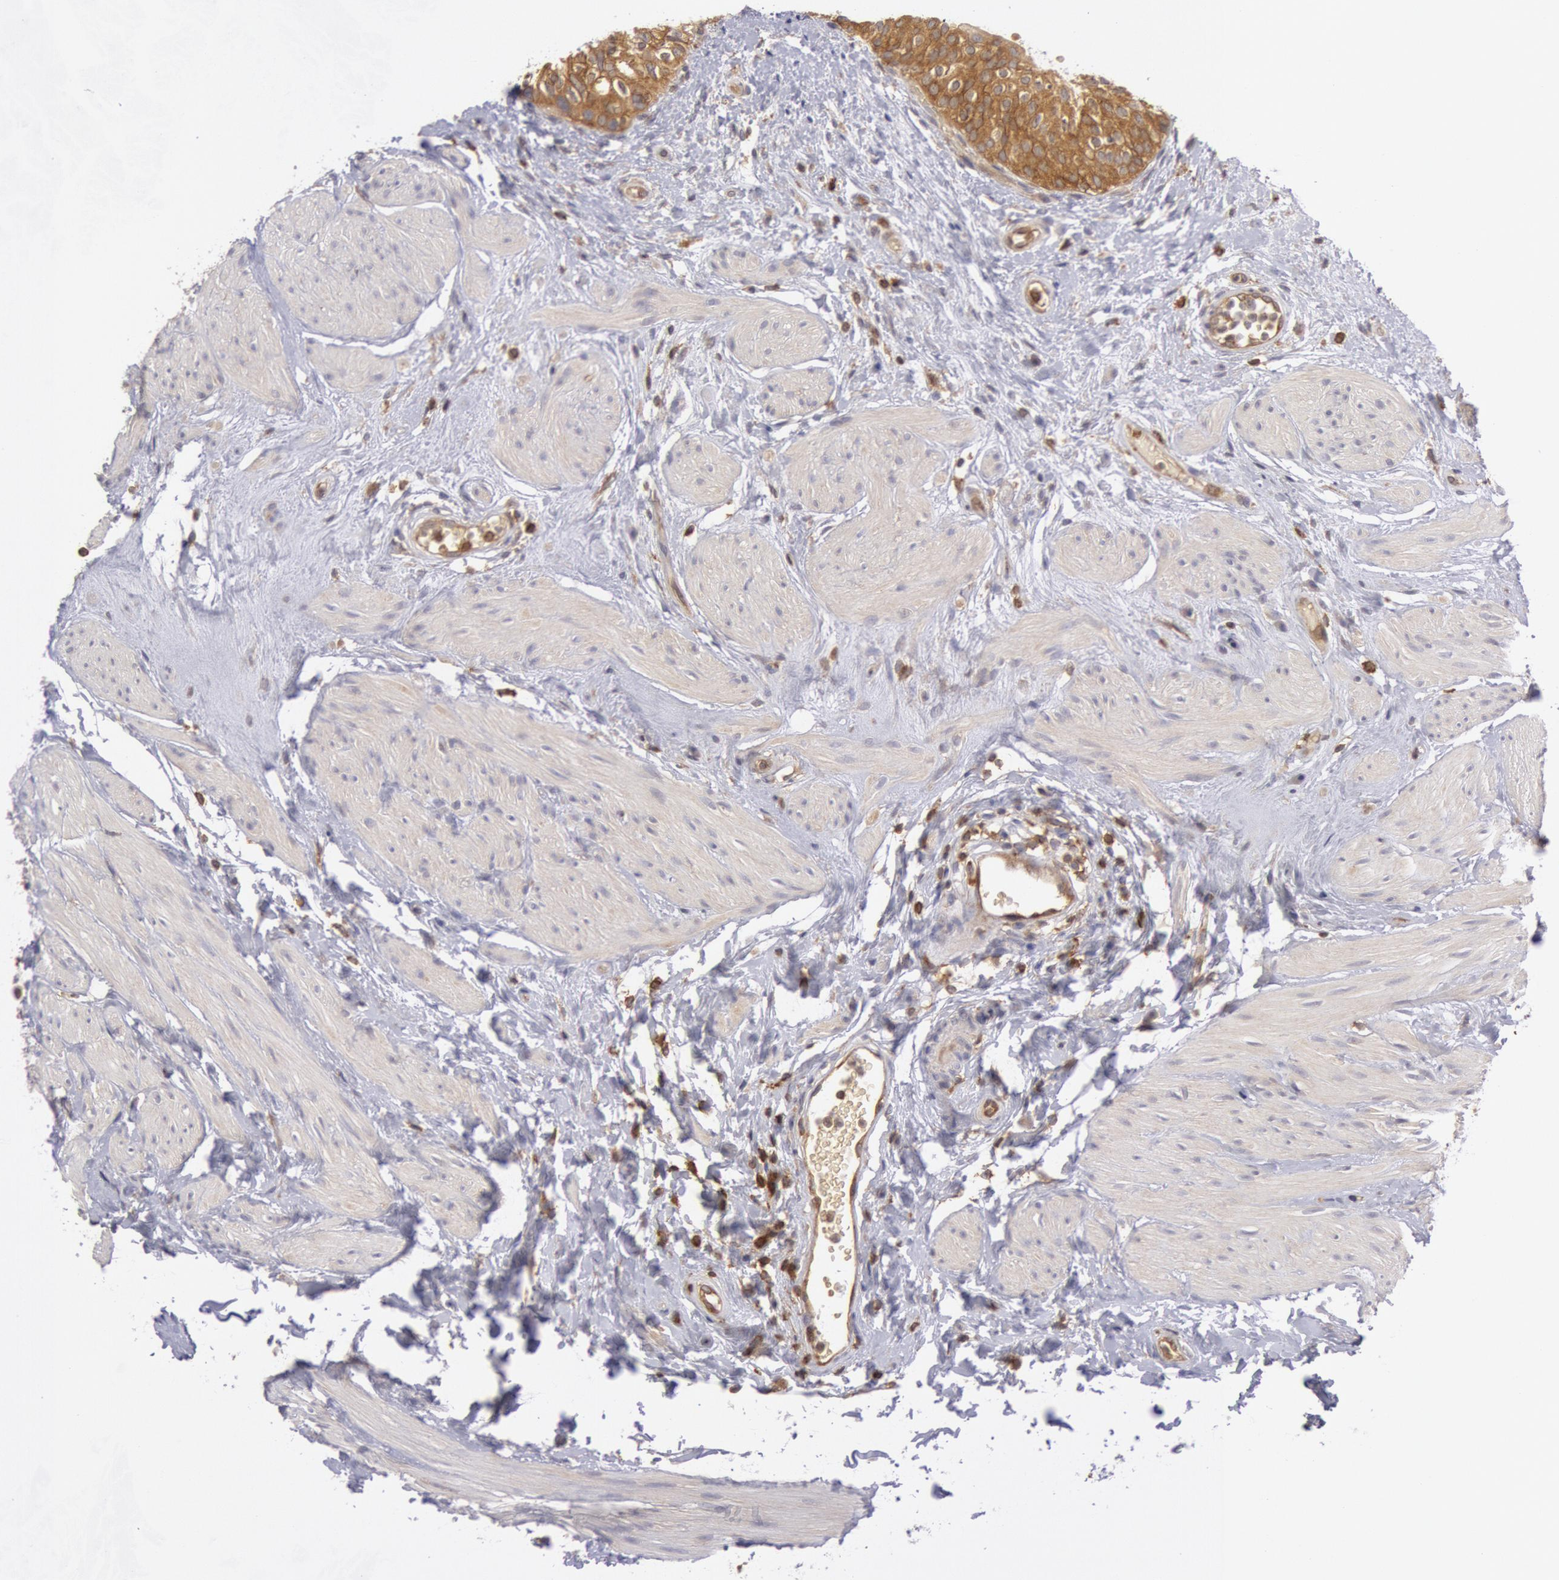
{"staining": {"intensity": "moderate", "quantity": ">75%", "location": "cytoplasmic/membranous"}, "tissue": "urinary bladder", "cell_type": "Urothelial cells", "image_type": "normal", "snomed": [{"axis": "morphology", "description": "Normal tissue, NOS"}, {"axis": "topography", "description": "Urinary bladder"}], "caption": "Immunohistochemical staining of unremarkable human urinary bladder displays medium levels of moderate cytoplasmic/membranous positivity in about >75% of urothelial cells.", "gene": "IKBKB", "patient": {"sex": "female", "age": 55}}